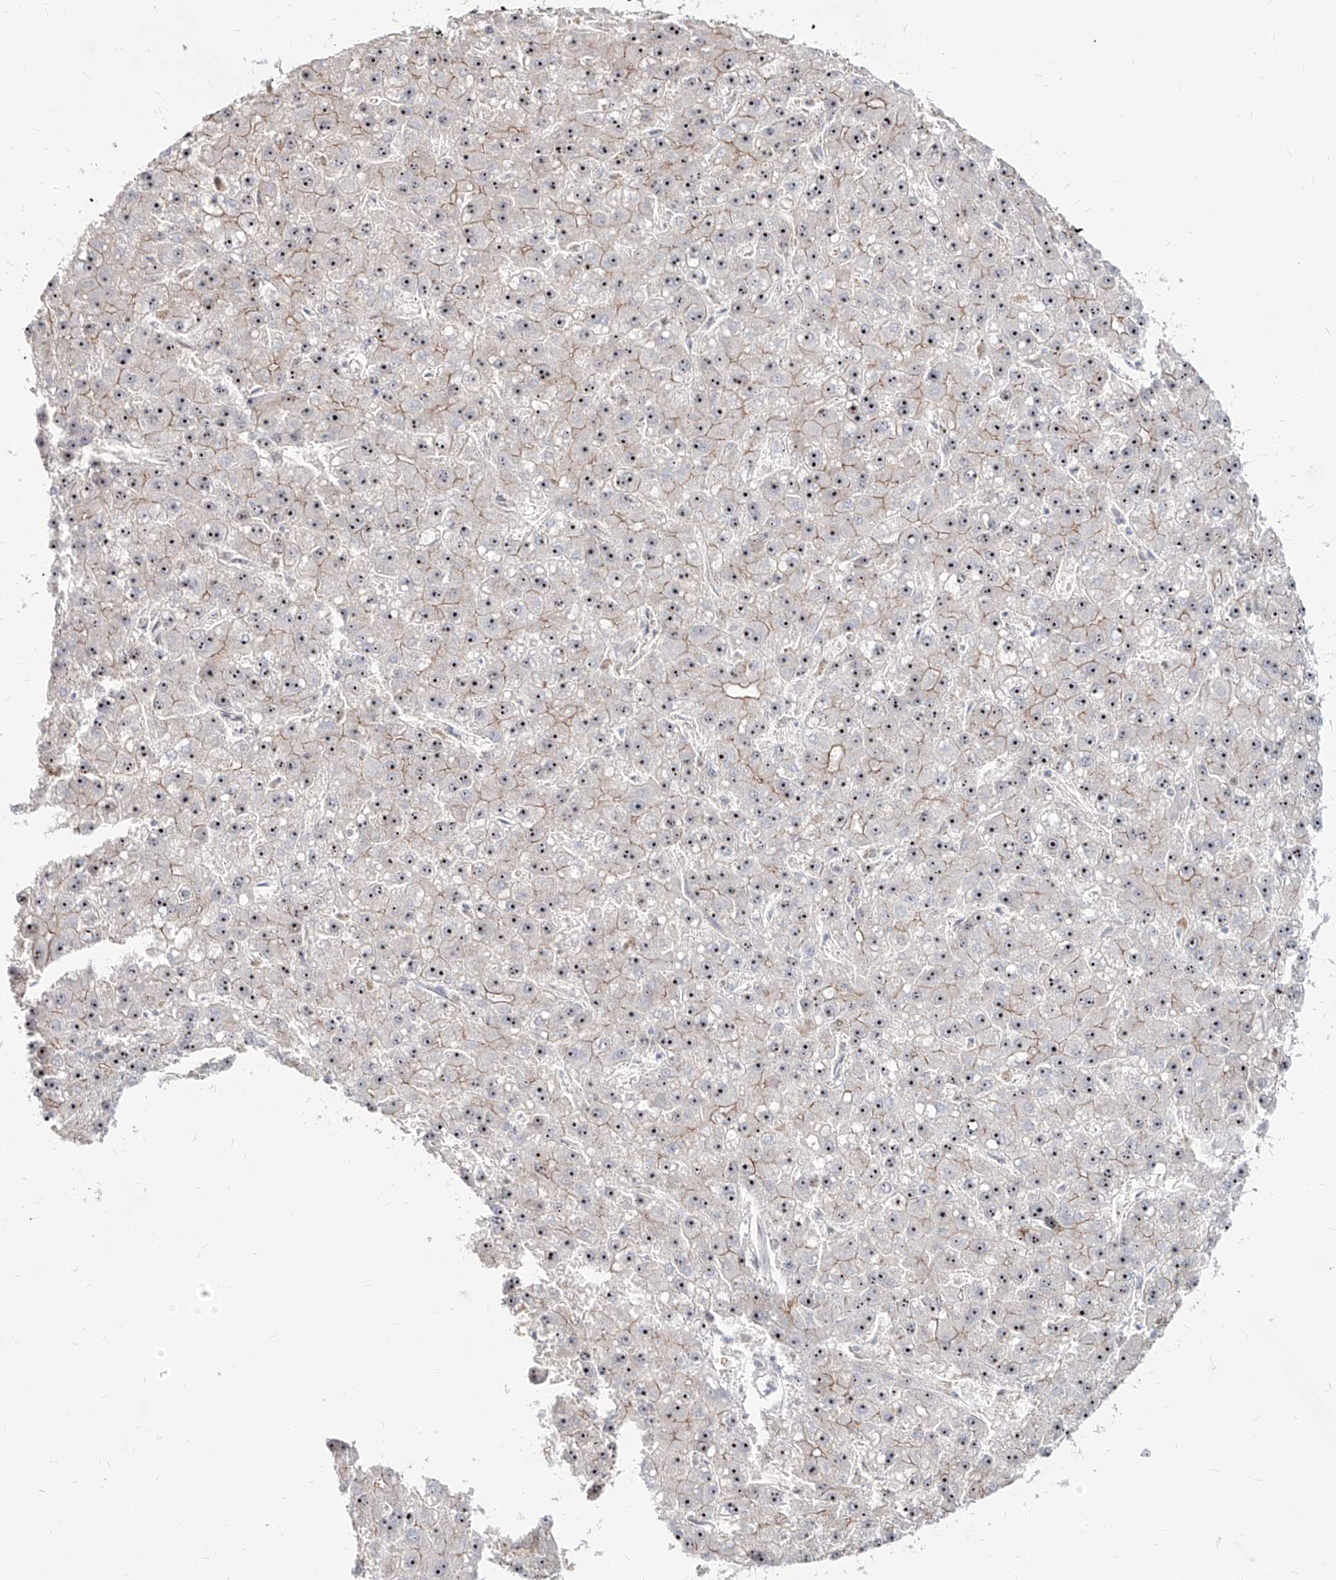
{"staining": {"intensity": "strong", "quantity": ">75%", "location": "nuclear"}, "tissue": "liver cancer", "cell_type": "Tumor cells", "image_type": "cancer", "snomed": [{"axis": "morphology", "description": "Carcinoma, Hepatocellular, NOS"}, {"axis": "topography", "description": "Liver"}], "caption": "The image reveals a brown stain indicating the presence of a protein in the nuclear of tumor cells in liver cancer (hepatocellular carcinoma). (DAB (3,3'-diaminobenzidine) IHC, brown staining for protein, blue staining for nuclei).", "gene": "ZNF710", "patient": {"sex": "male", "age": 67}}